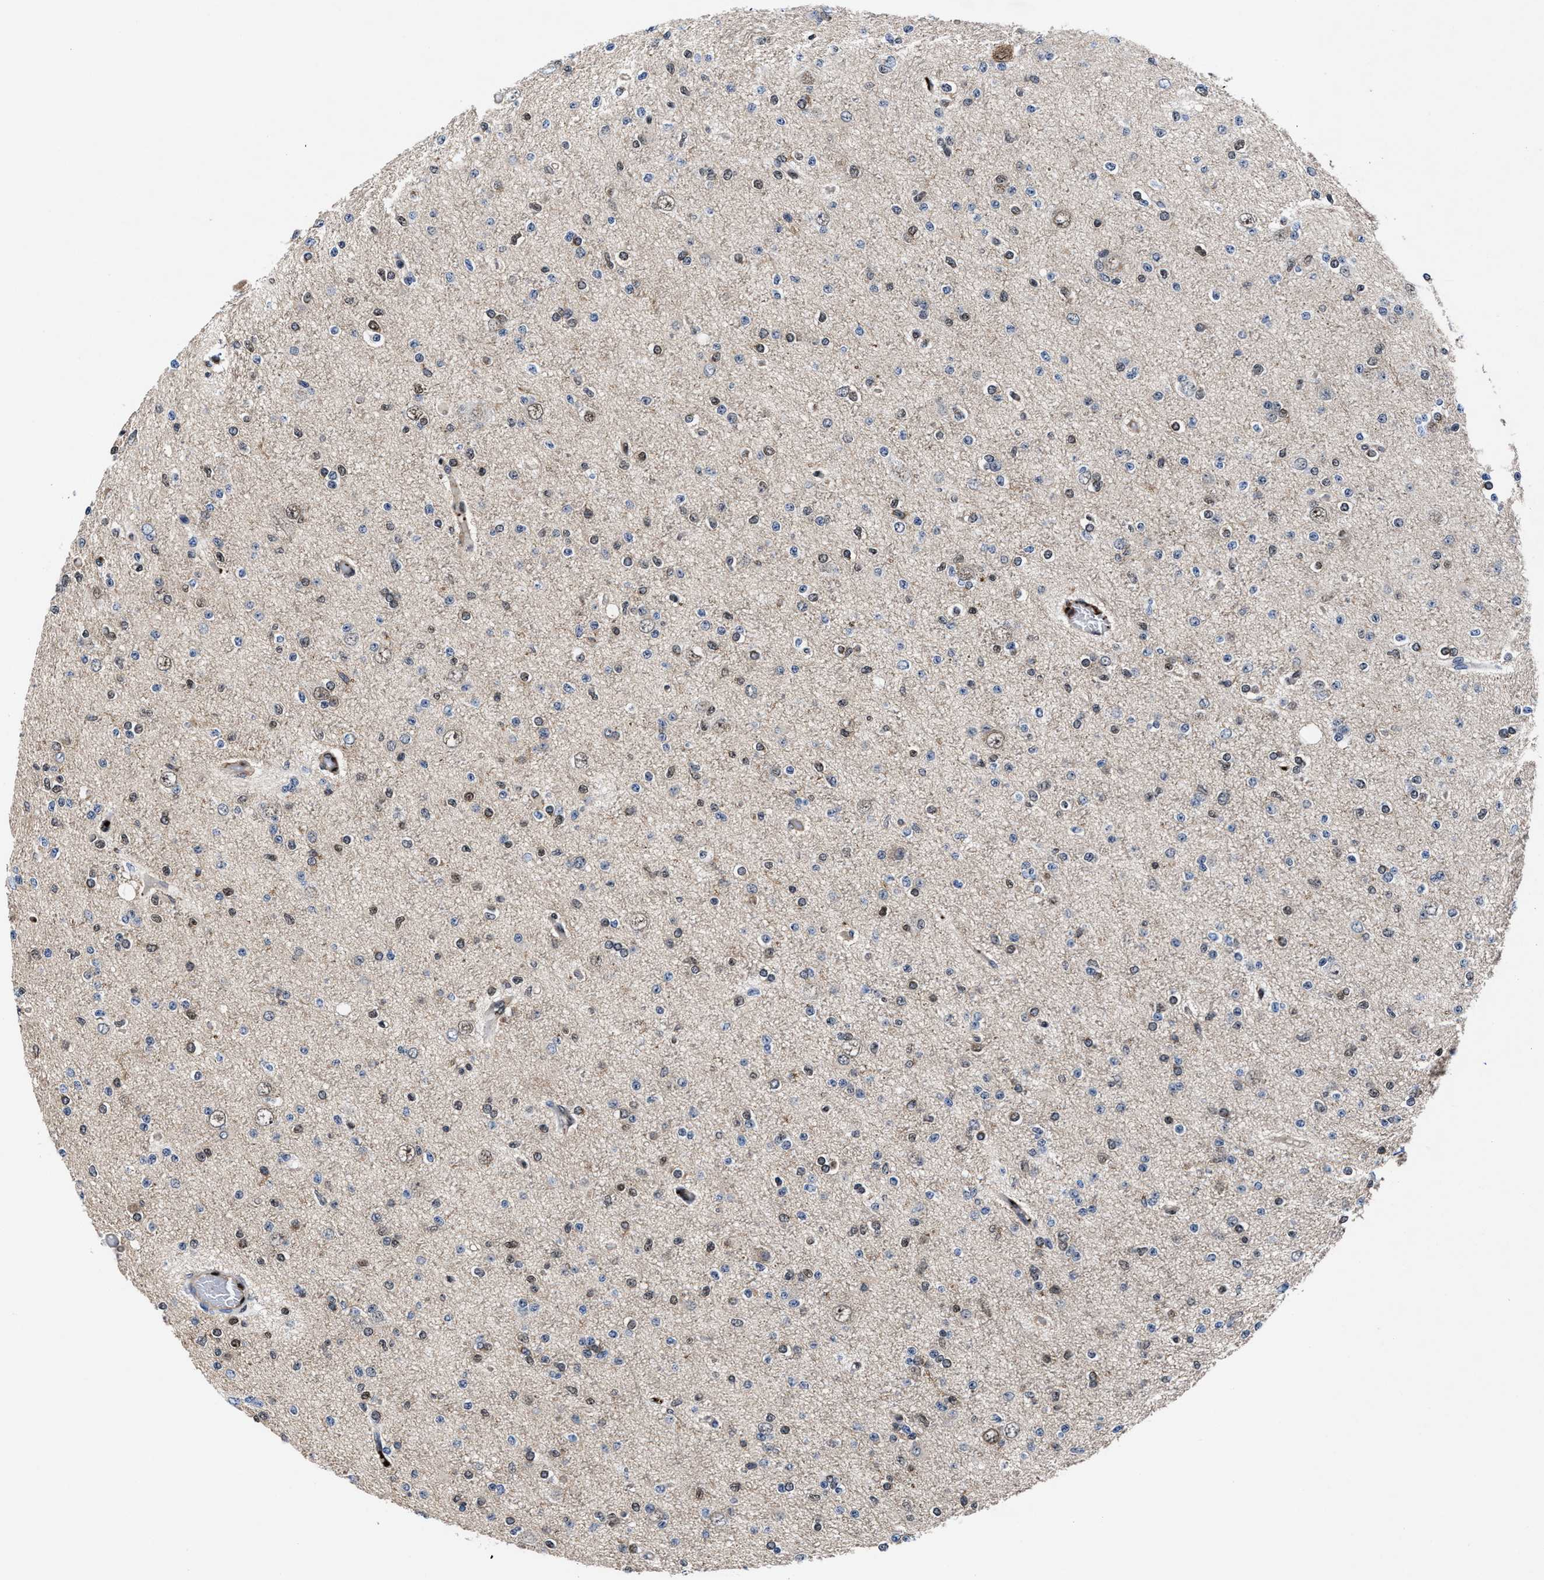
{"staining": {"intensity": "weak", "quantity": "<25%", "location": "nuclear"}, "tissue": "glioma", "cell_type": "Tumor cells", "image_type": "cancer", "snomed": [{"axis": "morphology", "description": "Glioma, malignant, Low grade"}, {"axis": "topography", "description": "Brain"}], "caption": "The IHC histopathology image has no significant expression in tumor cells of glioma tissue.", "gene": "ACLY", "patient": {"sex": "female", "age": 22}}